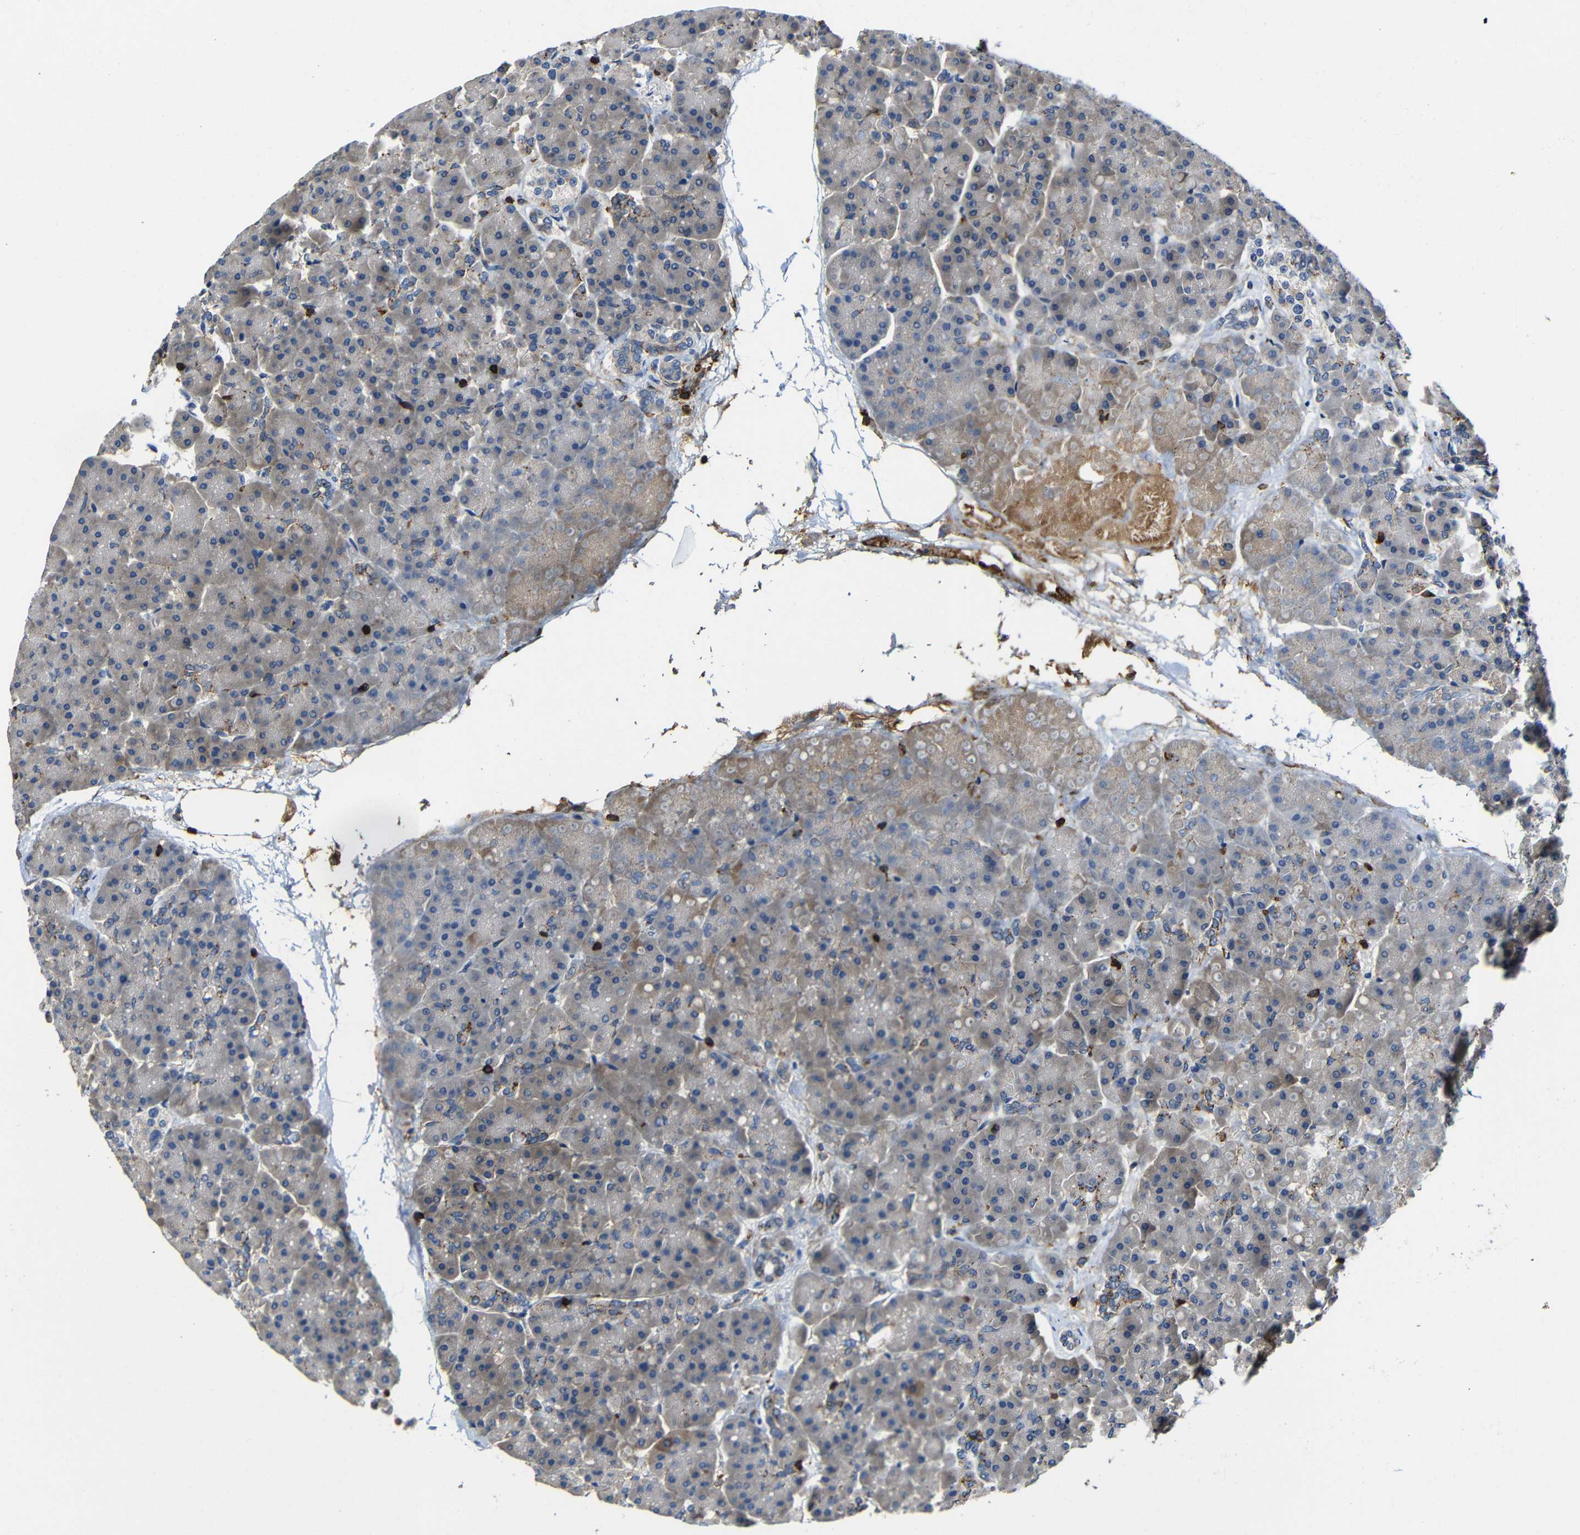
{"staining": {"intensity": "moderate", "quantity": "25%-75%", "location": "cytoplasmic/membranous"}, "tissue": "pancreas", "cell_type": "Exocrine glandular cells", "image_type": "normal", "snomed": [{"axis": "morphology", "description": "Normal tissue, NOS"}, {"axis": "topography", "description": "Pancreas"}], "caption": "Immunohistochemical staining of unremarkable human pancreas reveals 25%-75% levels of moderate cytoplasmic/membranous protein staining in about 25%-75% of exocrine glandular cells. (Brightfield microscopy of DAB IHC at high magnification).", "gene": "P2RY12", "patient": {"sex": "female", "age": 70}}